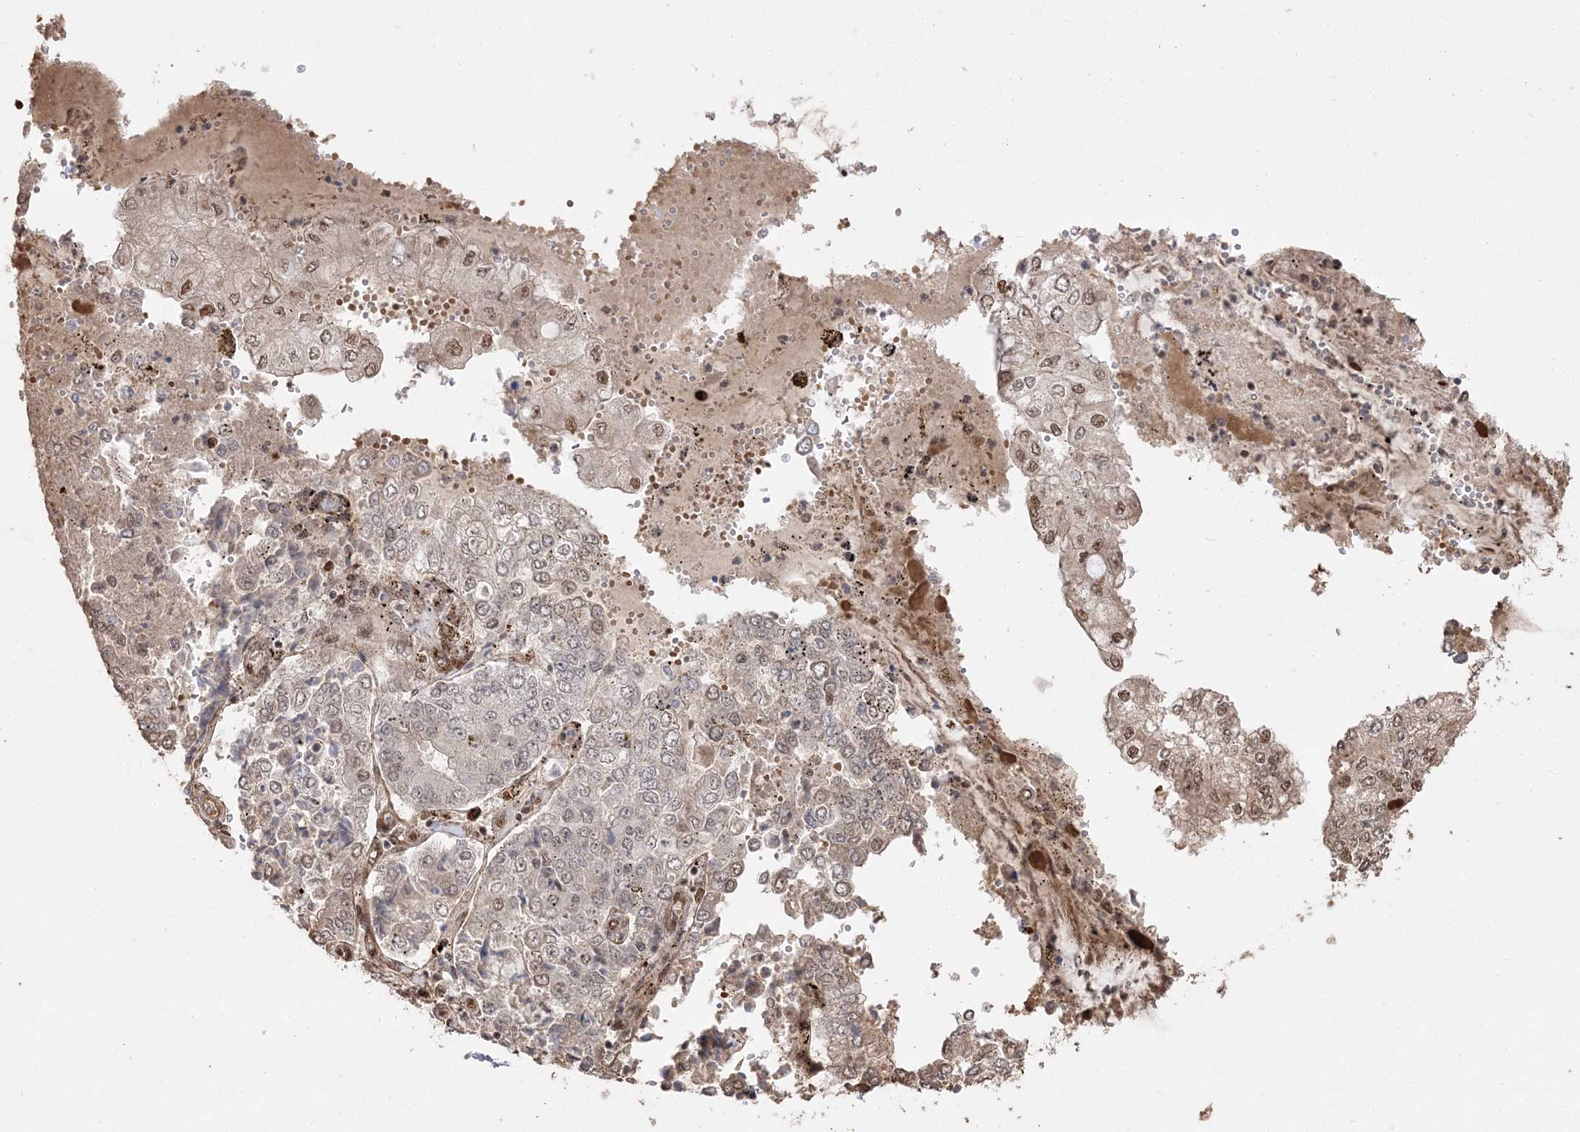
{"staining": {"intensity": "moderate", "quantity": "<25%", "location": "nuclear"}, "tissue": "stomach cancer", "cell_type": "Tumor cells", "image_type": "cancer", "snomed": [{"axis": "morphology", "description": "Adenocarcinoma, NOS"}, {"axis": "topography", "description": "Stomach"}], "caption": "Stomach cancer (adenocarcinoma) tissue displays moderate nuclear expression in approximately <25% of tumor cells, visualized by immunohistochemistry.", "gene": "RBM17", "patient": {"sex": "male", "age": 76}}